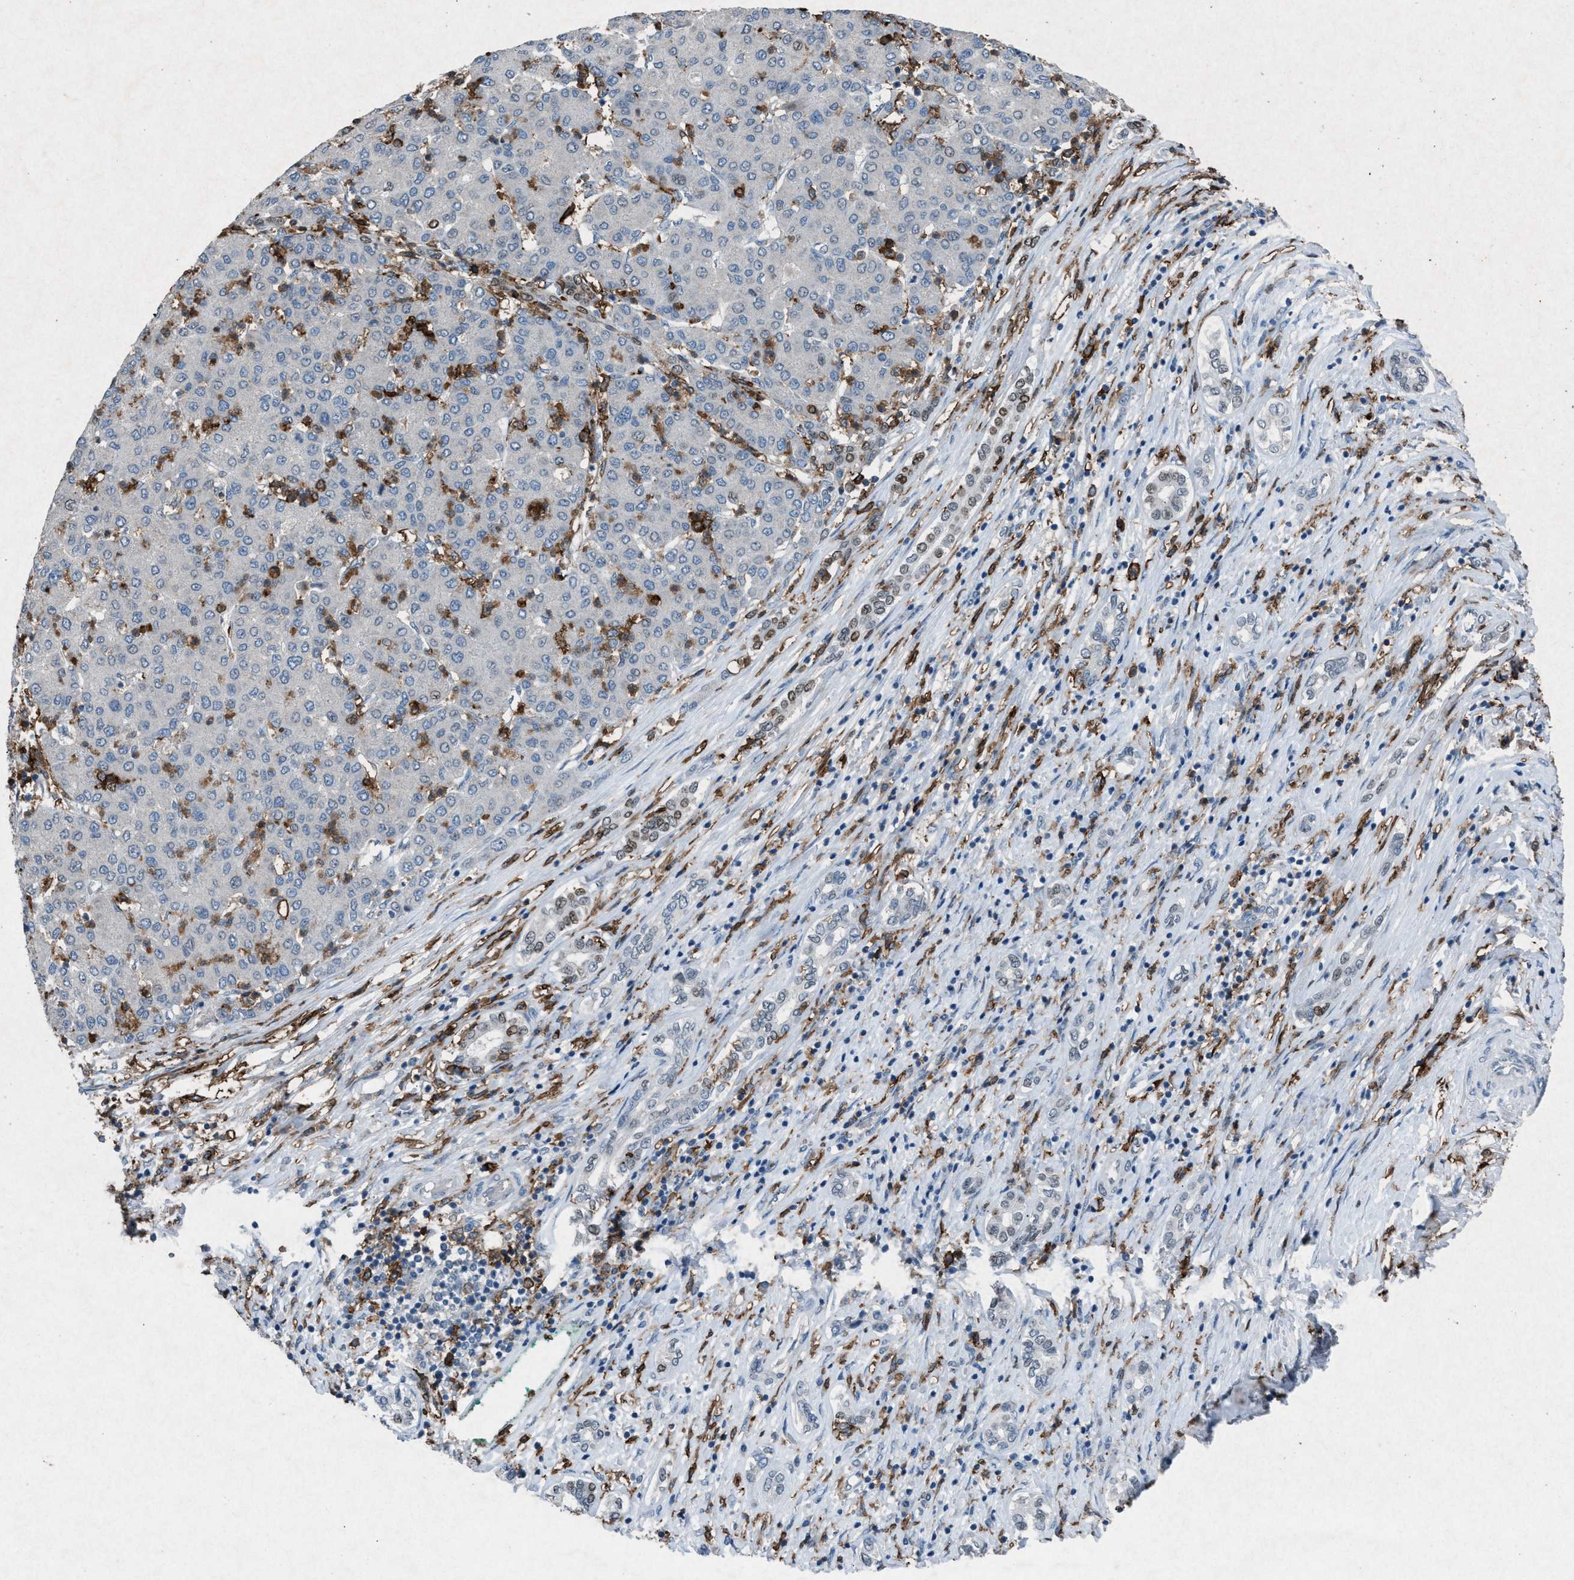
{"staining": {"intensity": "negative", "quantity": "none", "location": "none"}, "tissue": "liver cancer", "cell_type": "Tumor cells", "image_type": "cancer", "snomed": [{"axis": "morphology", "description": "Carcinoma, Hepatocellular, NOS"}, {"axis": "topography", "description": "Liver"}], "caption": "This image is of liver cancer stained with immunohistochemistry to label a protein in brown with the nuclei are counter-stained blue. There is no positivity in tumor cells.", "gene": "FCER1G", "patient": {"sex": "male", "age": 65}}